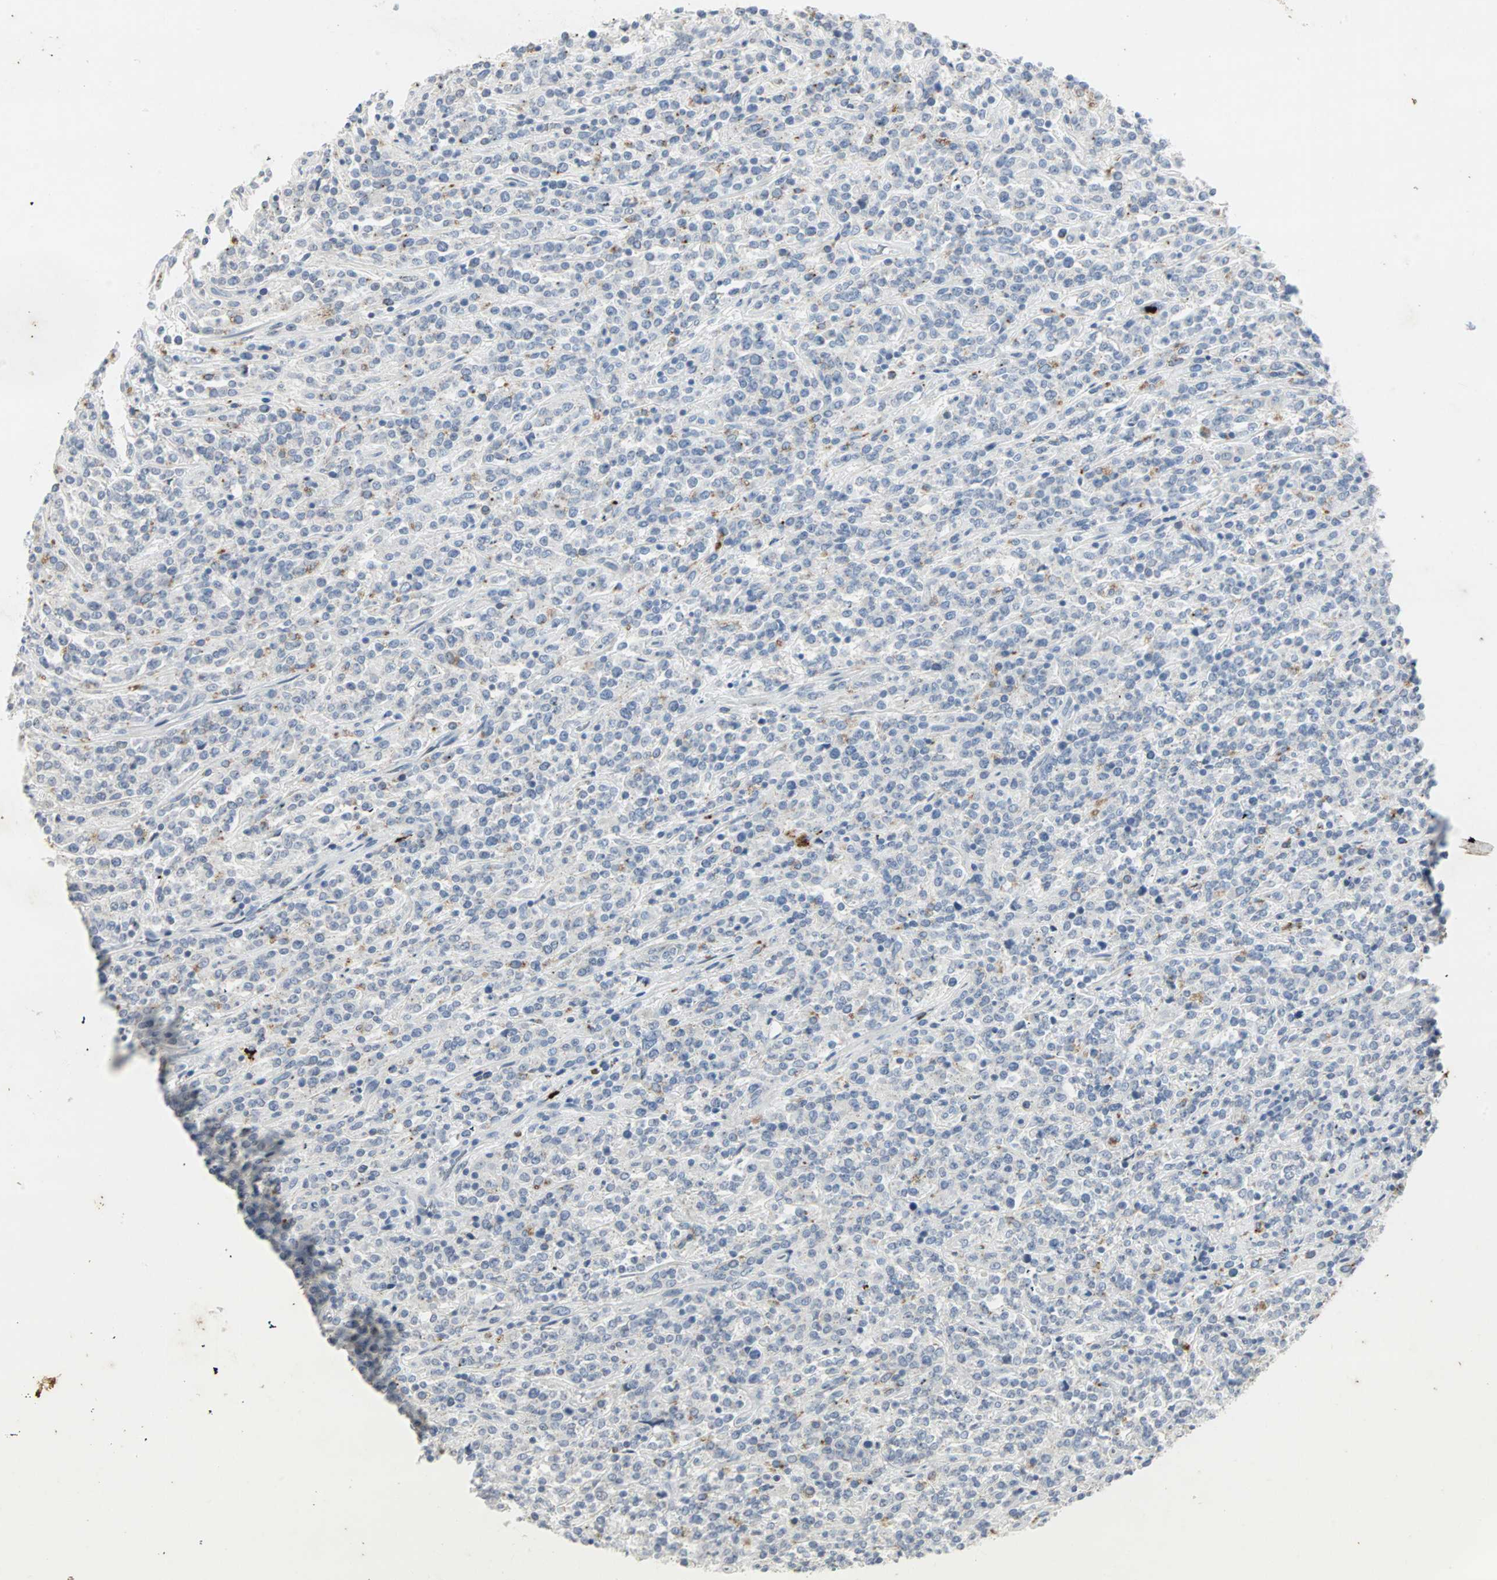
{"staining": {"intensity": "negative", "quantity": "none", "location": "none"}, "tissue": "lymphoma", "cell_type": "Tumor cells", "image_type": "cancer", "snomed": [{"axis": "morphology", "description": "Malignant lymphoma, non-Hodgkin's type, High grade"}, {"axis": "topography", "description": "Soft tissue"}], "caption": "This is an immunohistochemistry (IHC) image of human malignant lymphoma, non-Hodgkin's type (high-grade). There is no expression in tumor cells.", "gene": "CEACAM6", "patient": {"sex": "male", "age": 18}}